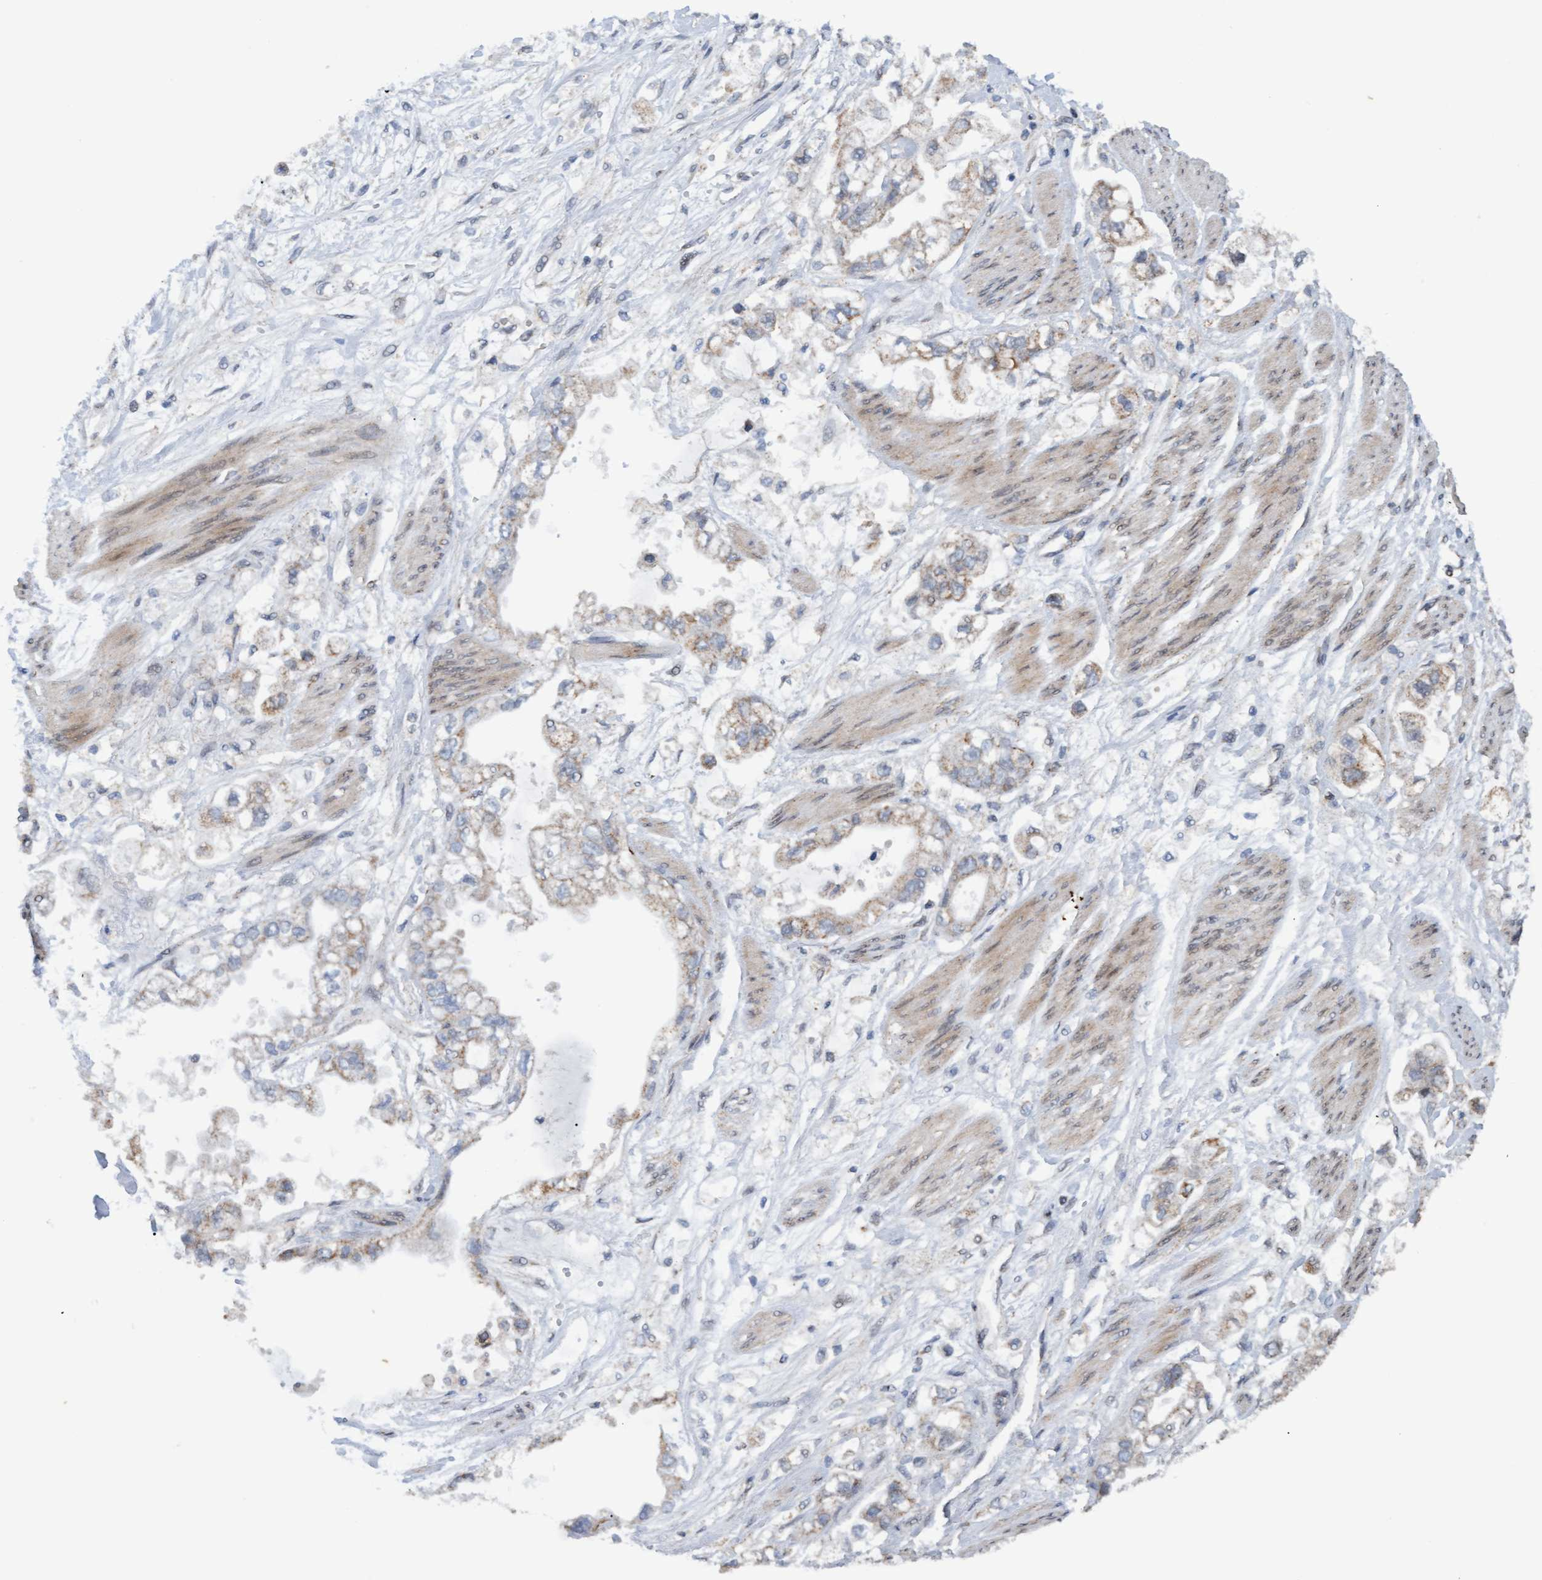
{"staining": {"intensity": "weak", "quantity": "25%-75%", "location": "cytoplasmic/membranous"}, "tissue": "stomach cancer", "cell_type": "Tumor cells", "image_type": "cancer", "snomed": [{"axis": "morphology", "description": "Normal tissue, NOS"}, {"axis": "morphology", "description": "Adenocarcinoma, NOS"}, {"axis": "topography", "description": "Stomach"}], "caption": "This is an image of immunohistochemistry staining of stomach cancer (adenocarcinoma), which shows weak staining in the cytoplasmic/membranous of tumor cells.", "gene": "MGLL", "patient": {"sex": "male", "age": 62}}